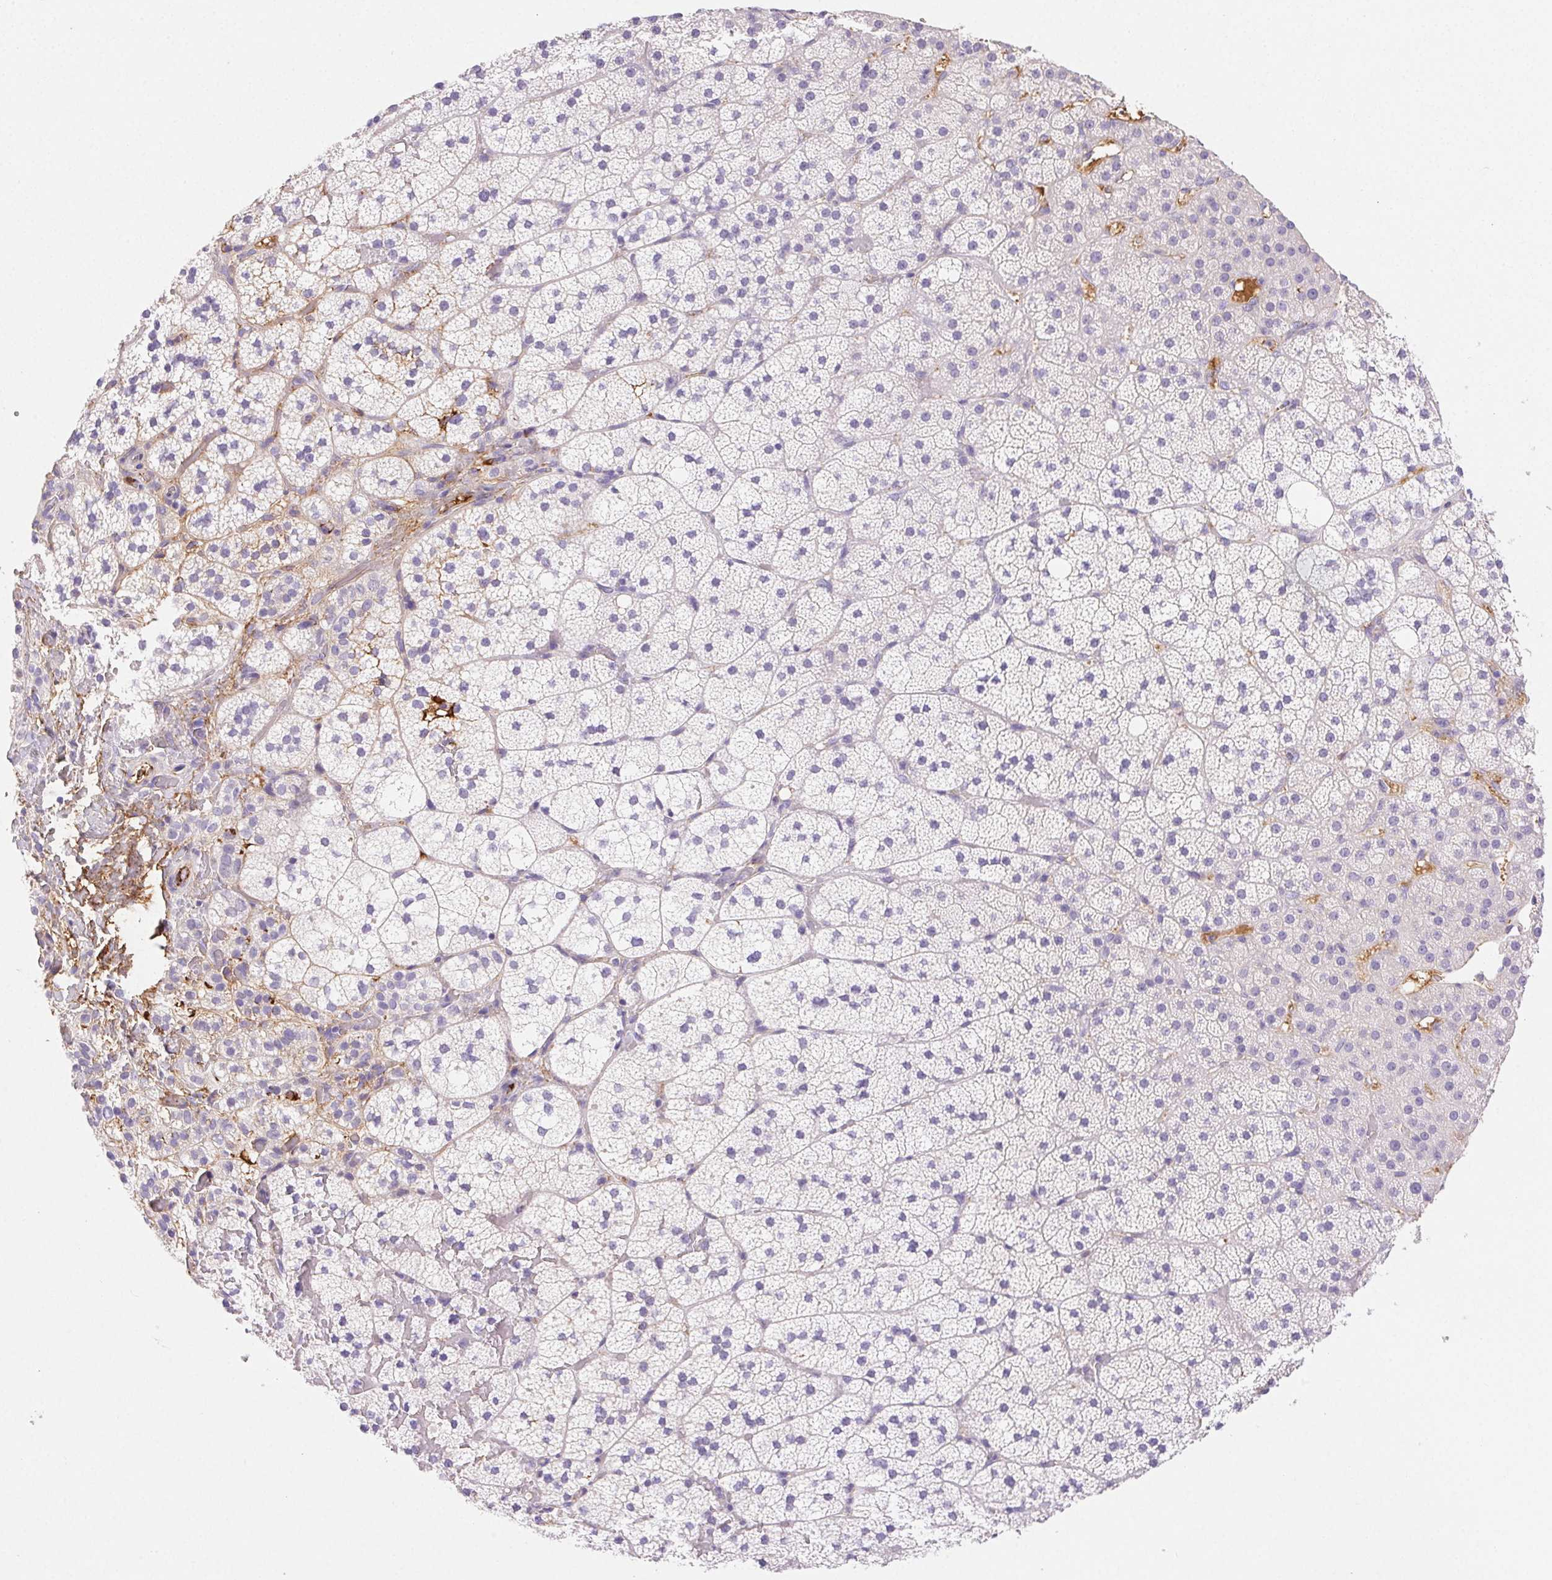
{"staining": {"intensity": "negative", "quantity": "none", "location": "none"}, "tissue": "adrenal gland", "cell_type": "Glandular cells", "image_type": "normal", "snomed": [{"axis": "morphology", "description": "Normal tissue, NOS"}, {"axis": "topography", "description": "Adrenal gland"}], "caption": "IHC micrograph of normal adrenal gland: human adrenal gland stained with DAB (3,3'-diaminobenzidine) exhibits no significant protein expression in glandular cells. (DAB (3,3'-diaminobenzidine) immunohistochemistry (IHC) visualized using brightfield microscopy, high magnification).", "gene": "FGA", "patient": {"sex": "male", "age": 53}}